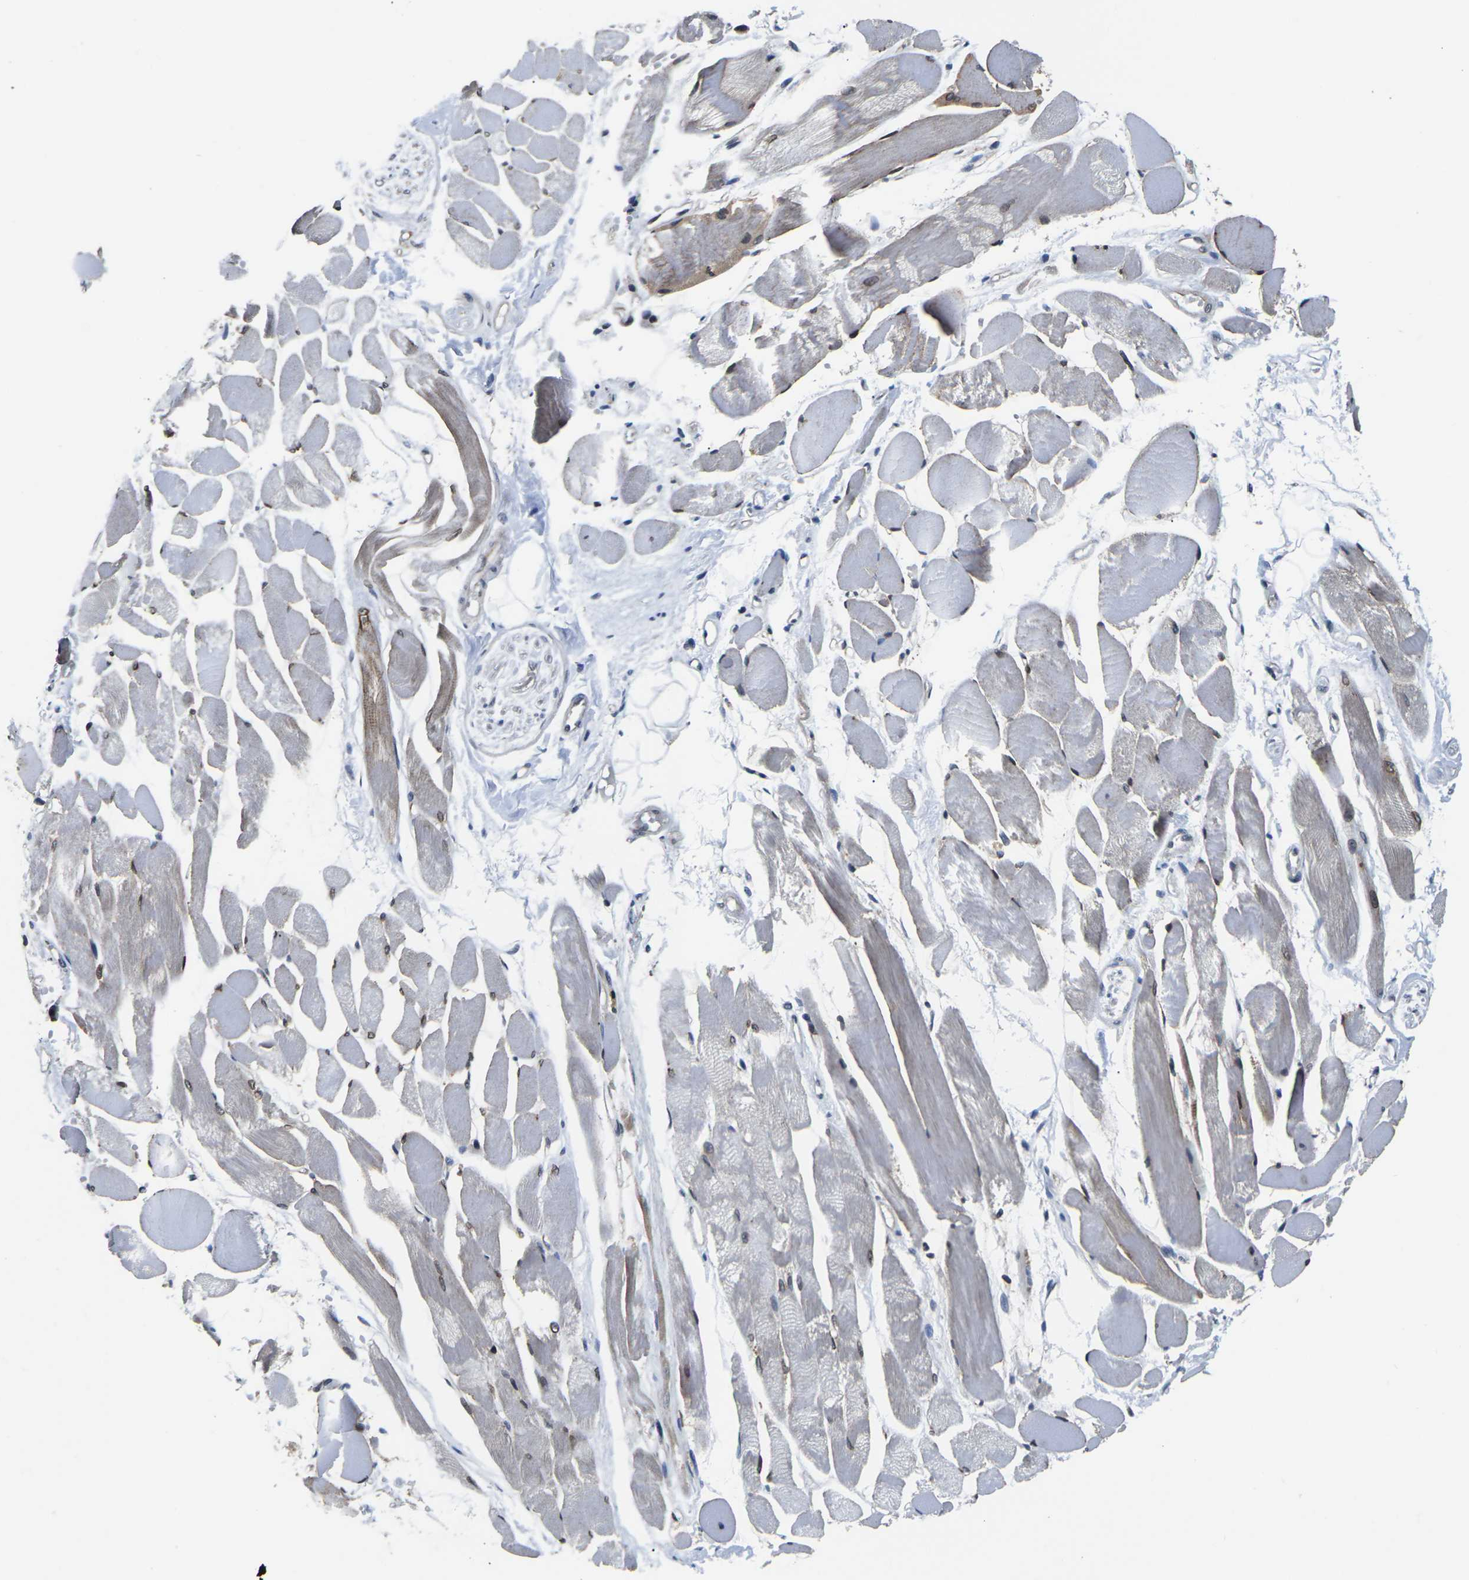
{"staining": {"intensity": "moderate", "quantity": "25%-75%", "location": "cytoplasmic/membranous,nuclear"}, "tissue": "skeletal muscle", "cell_type": "Myocytes", "image_type": "normal", "snomed": [{"axis": "morphology", "description": "Normal tissue, NOS"}, {"axis": "topography", "description": "Skeletal muscle"}, {"axis": "topography", "description": "Peripheral nerve tissue"}], "caption": "The histopathology image demonstrates staining of benign skeletal muscle, revealing moderate cytoplasmic/membranous,nuclear protein expression (brown color) within myocytes.", "gene": "CCNE1", "patient": {"sex": "female", "age": 84}}